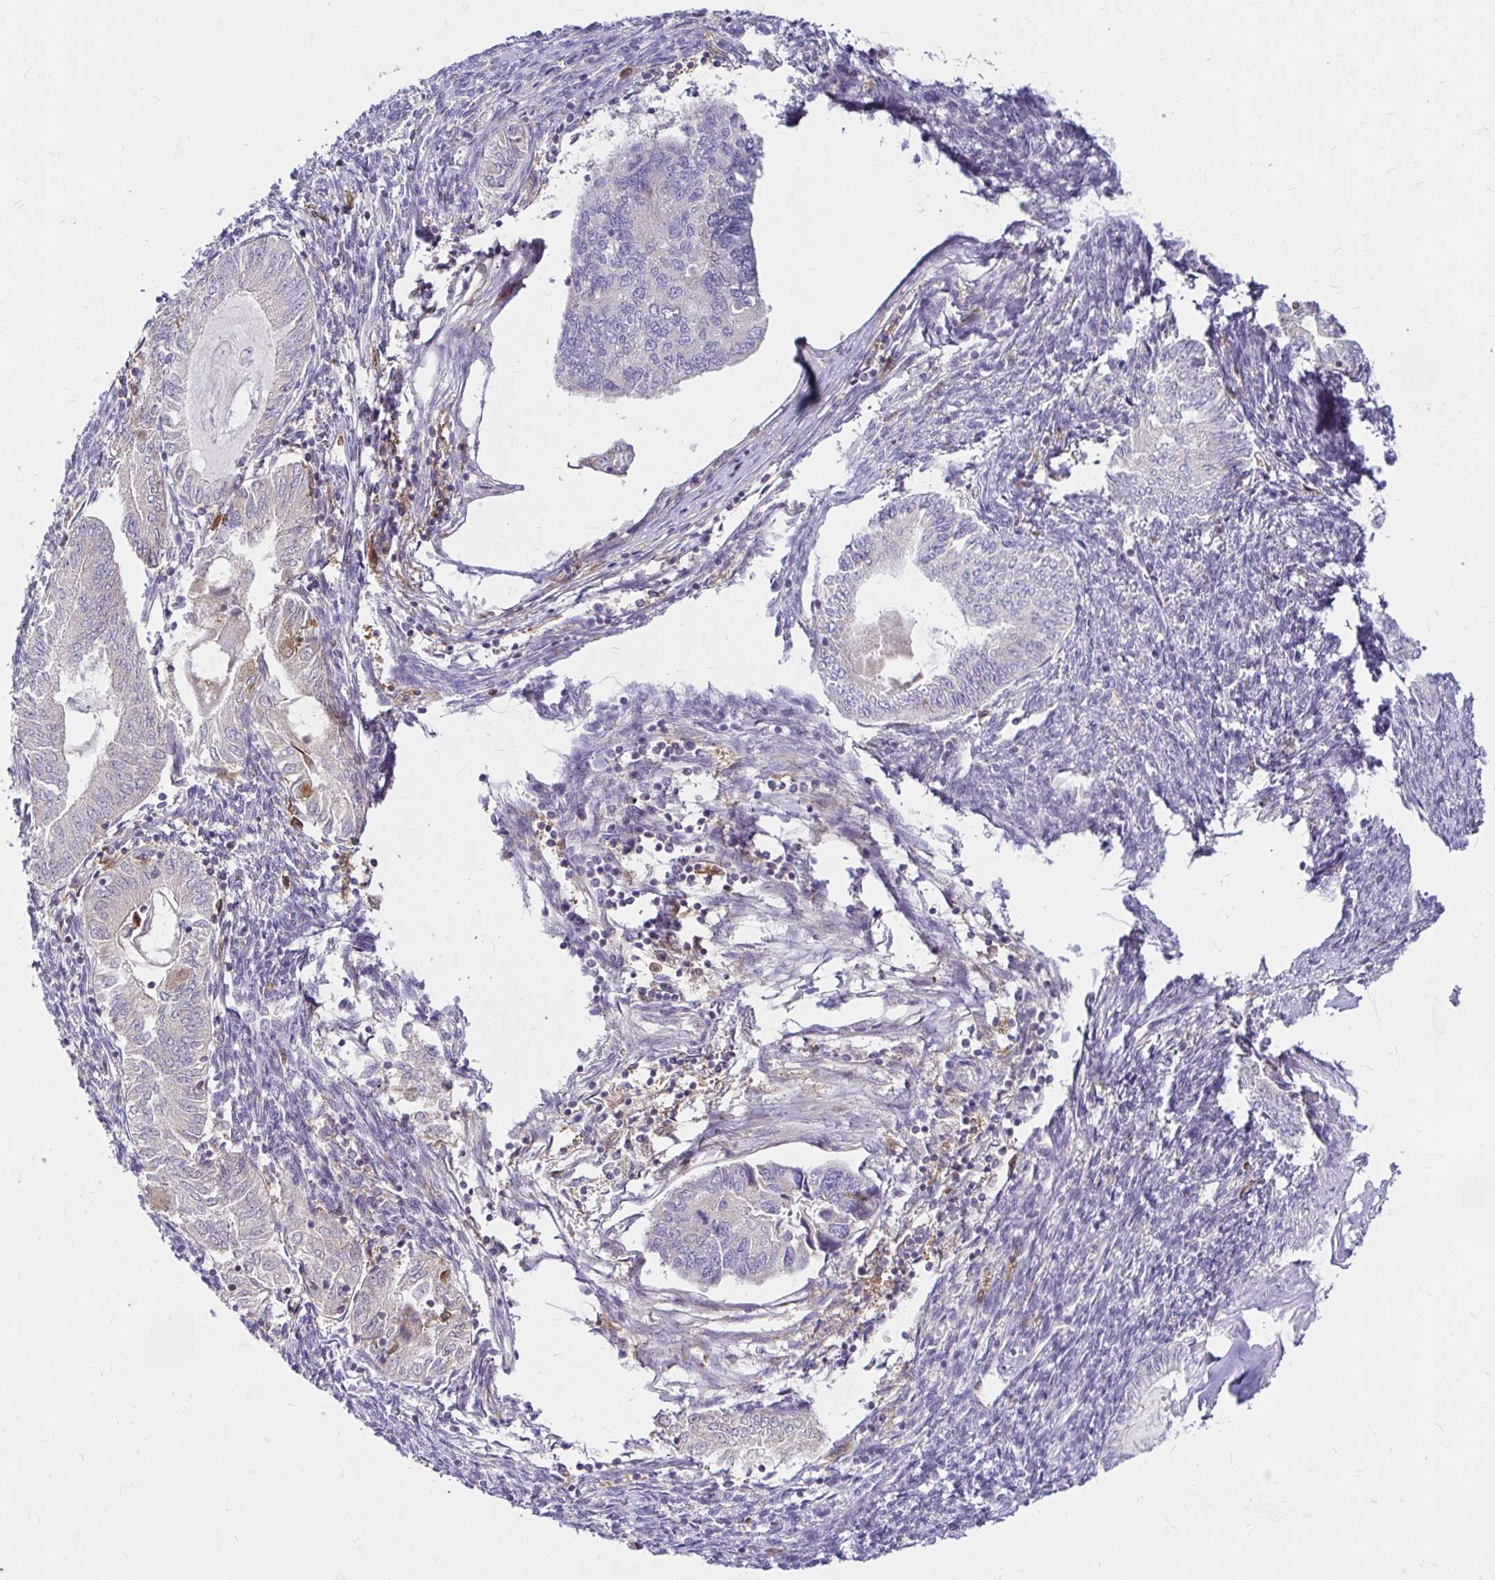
{"staining": {"intensity": "negative", "quantity": "none", "location": "none"}, "tissue": "endometrial cancer", "cell_type": "Tumor cells", "image_type": "cancer", "snomed": [{"axis": "morphology", "description": "Carcinoma, NOS"}, {"axis": "topography", "description": "Uterus"}], "caption": "There is no significant positivity in tumor cells of carcinoma (endometrial). (Brightfield microscopy of DAB (3,3'-diaminobenzidine) immunohistochemistry at high magnification).", "gene": "PYCARD", "patient": {"sex": "female", "age": 76}}